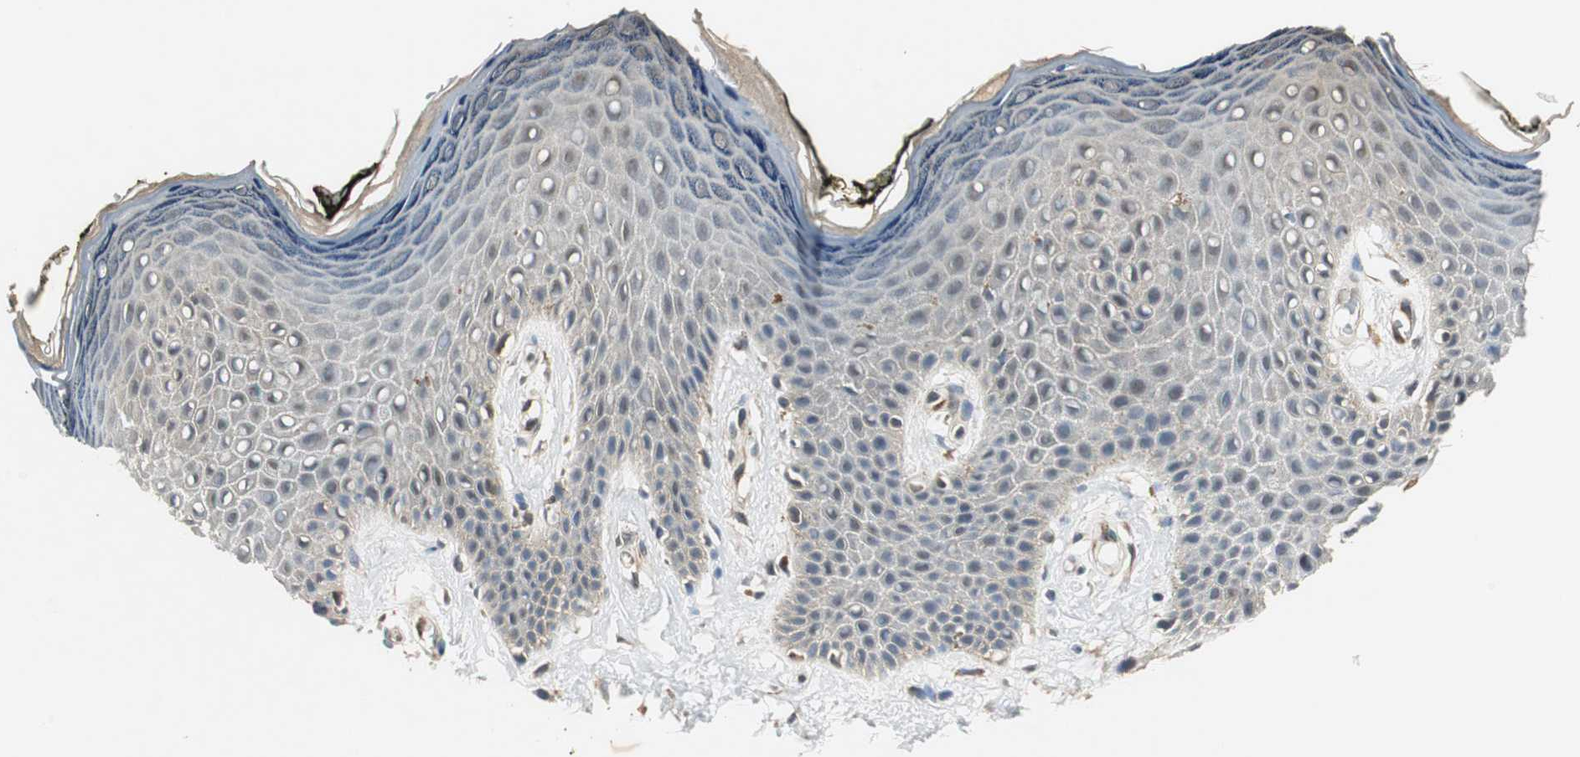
{"staining": {"intensity": "weak", "quantity": "25%-75%", "location": "cytoplasmic/membranous"}, "tissue": "skin", "cell_type": "Epidermal cells", "image_type": "normal", "snomed": [{"axis": "morphology", "description": "Normal tissue, NOS"}, {"axis": "morphology", "description": "Inflammation, NOS"}, {"axis": "topography", "description": "Vulva"}], "caption": "This histopathology image exhibits unremarkable skin stained with immunohistochemistry to label a protein in brown. The cytoplasmic/membranous of epidermal cells show weak positivity for the protein. Nuclei are counter-stained blue.", "gene": "PSMB4", "patient": {"sex": "female", "age": 84}}